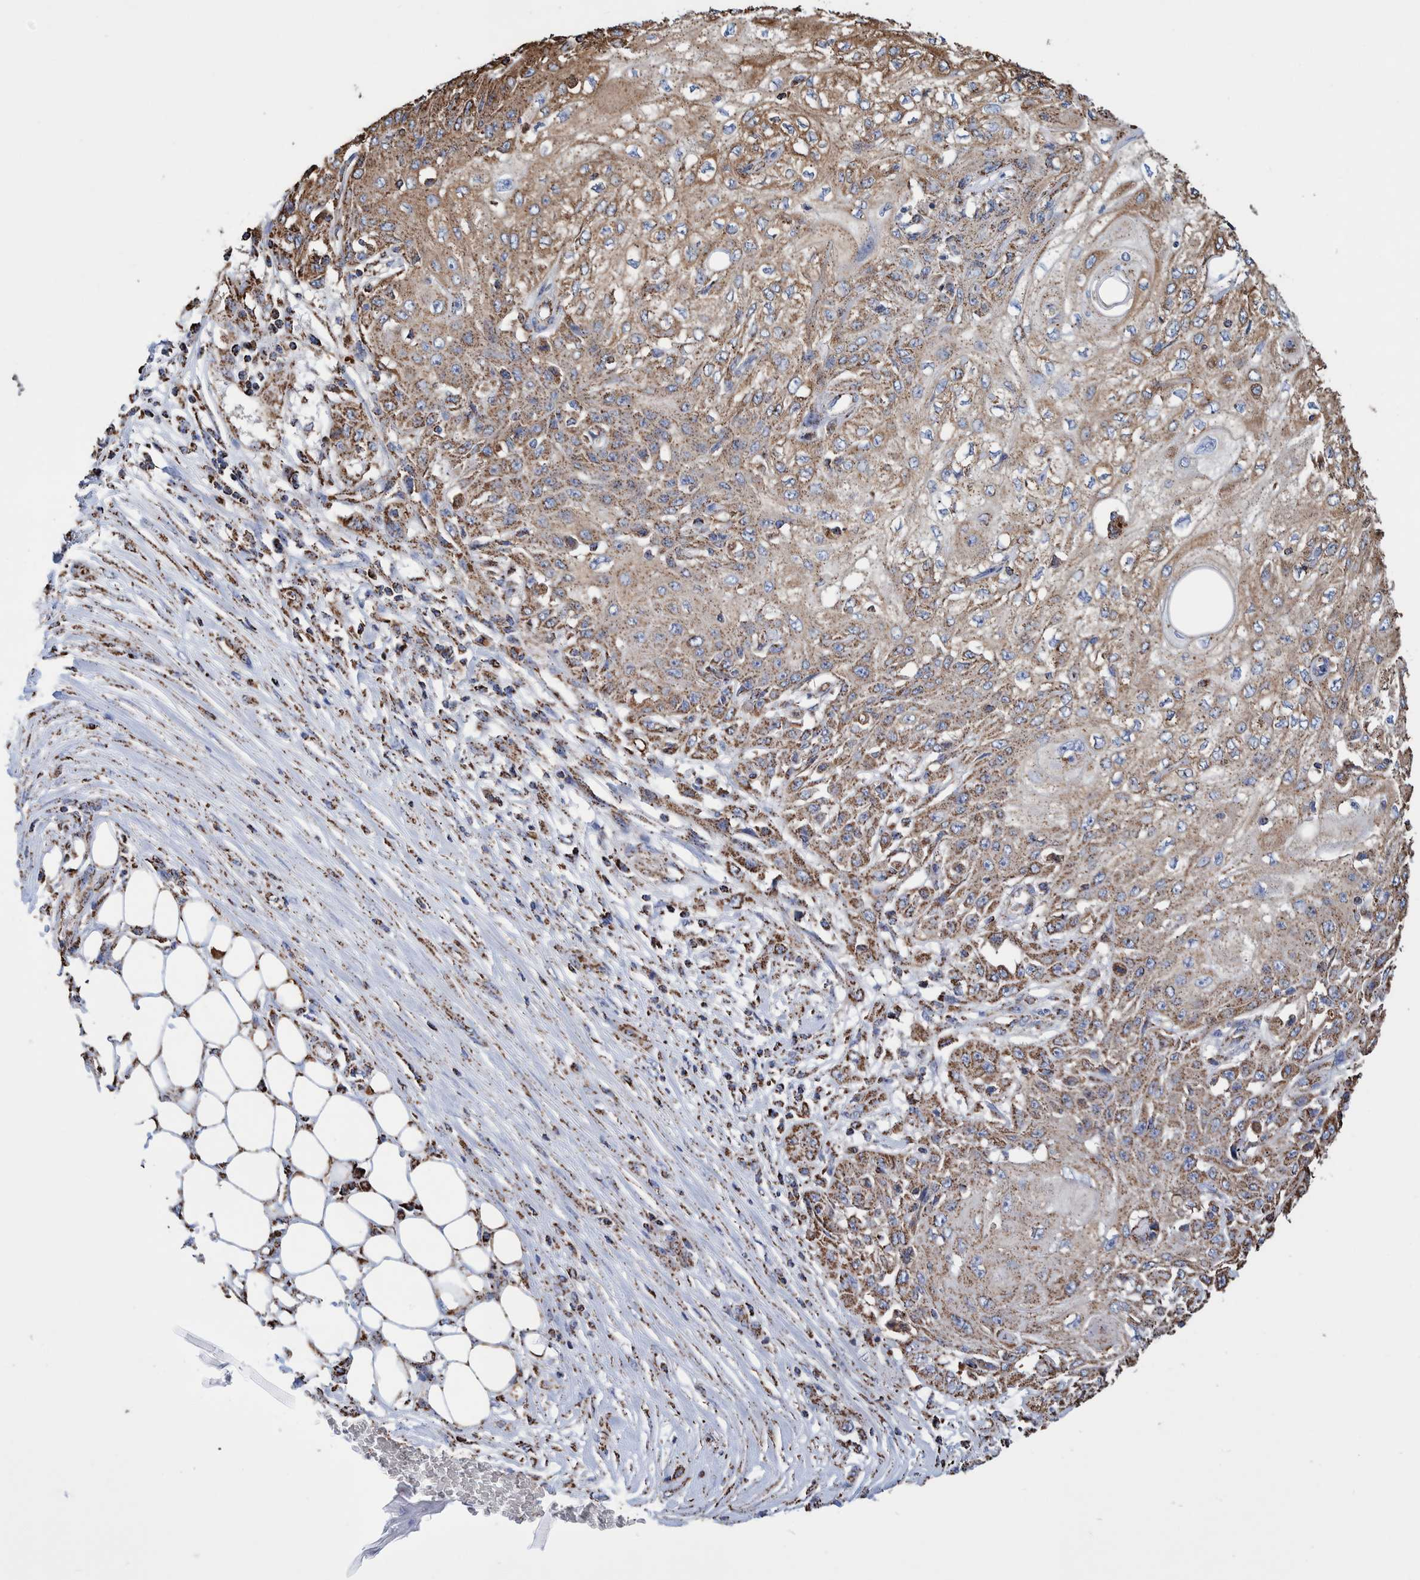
{"staining": {"intensity": "moderate", "quantity": ">75%", "location": "cytoplasmic/membranous"}, "tissue": "skin cancer", "cell_type": "Tumor cells", "image_type": "cancer", "snomed": [{"axis": "morphology", "description": "Squamous cell carcinoma, NOS"}, {"axis": "morphology", "description": "Squamous cell carcinoma, metastatic, NOS"}, {"axis": "topography", "description": "Skin"}, {"axis": "topography", "description": "Lymph node"}], "caption": "Tumor cells display moderate cytoplasmic/membranous positivity in approximately >75% of cells in skin cancer.", "gene": "VPS26C", "patient": {"sex": "male", "age": 75}}